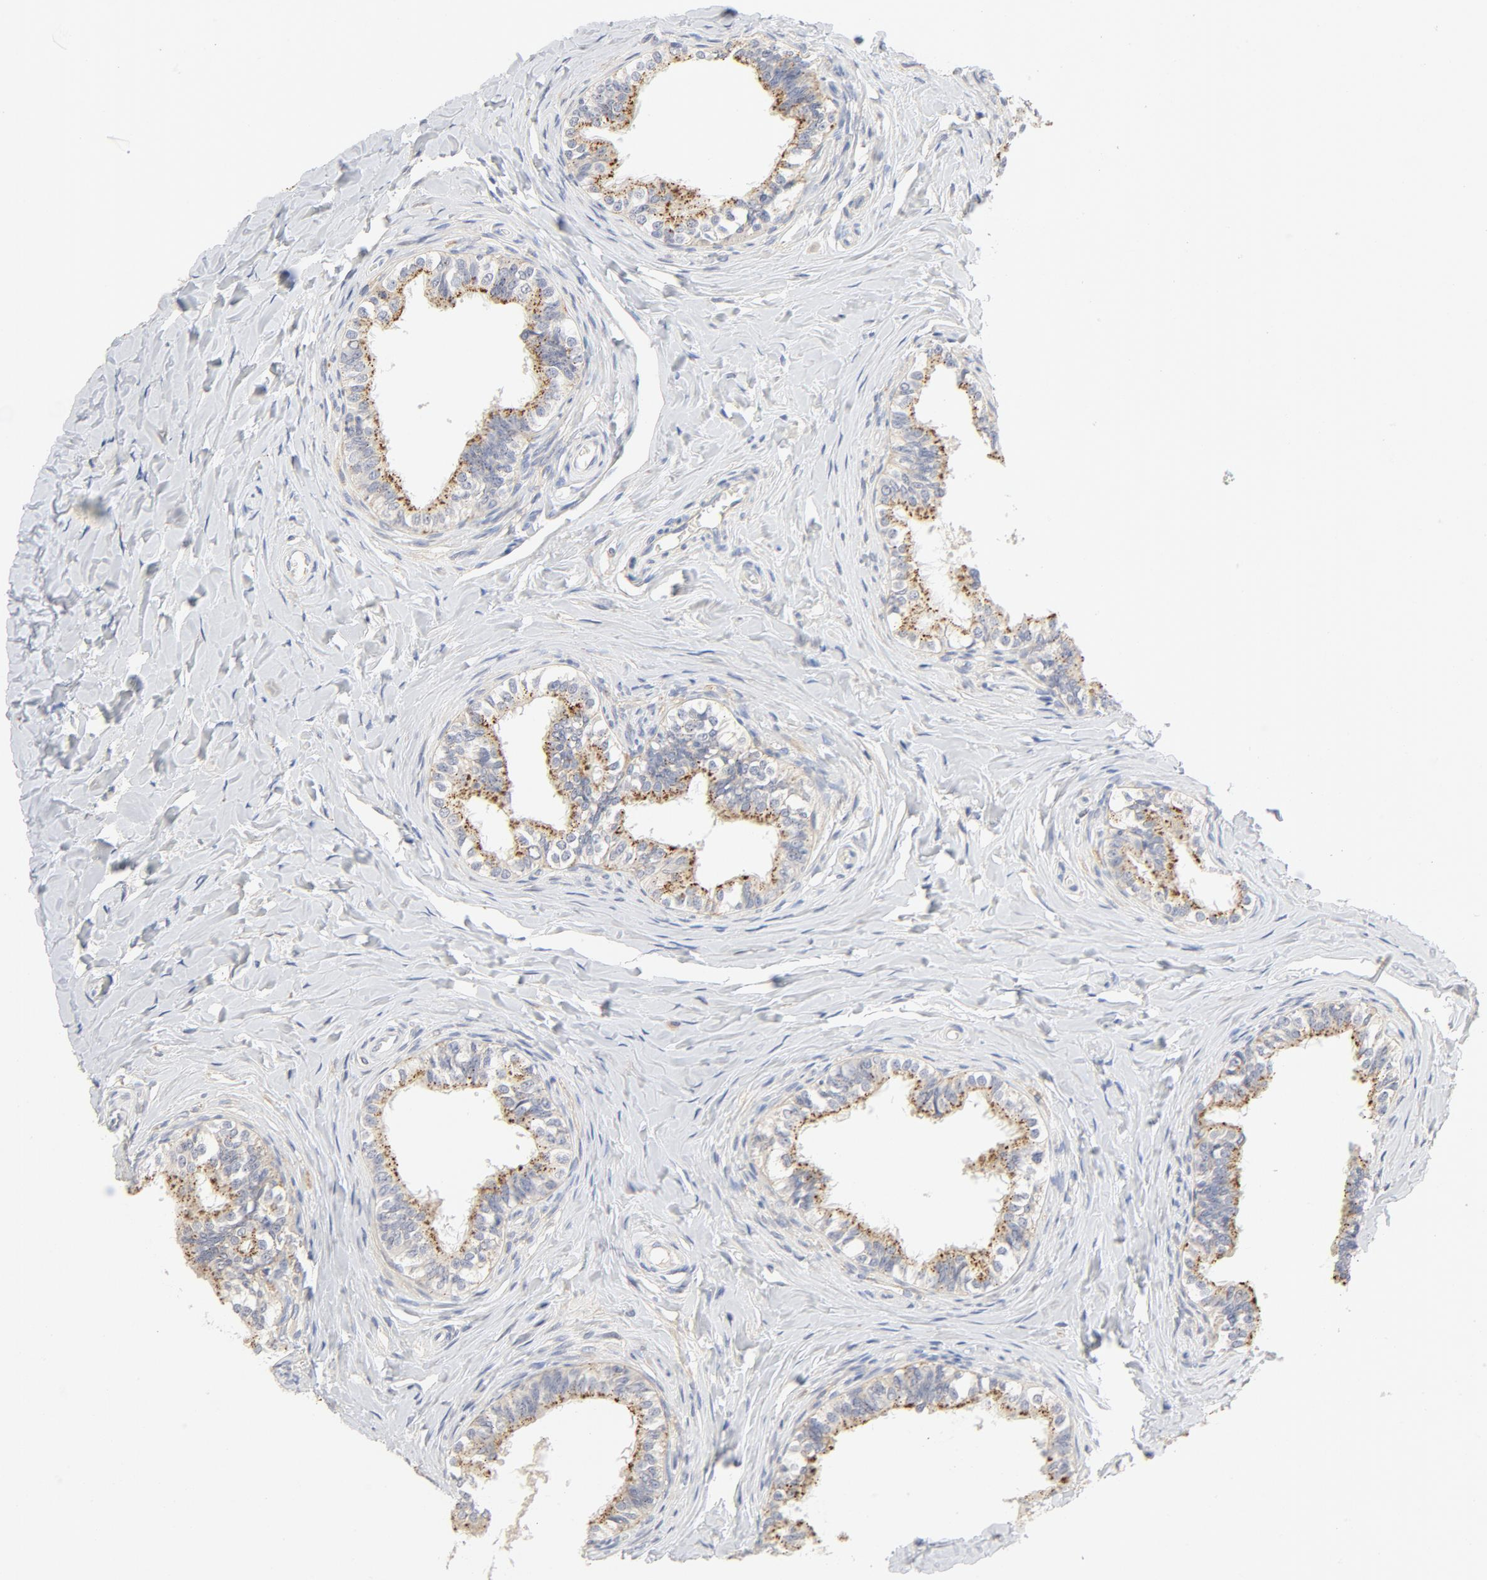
{"staining": {"intensity": "moderate", "quantity": ">75%", "location": "cytoplasmic/membranous"}, "tissue": "epididymis", "cell_type": "Glandular cells", "image_type": "normal", "snomed": [{"axis": "morphology", "description": "Normal tissue, NOS"}, {"axis": "topography", "description": "Soft tissue"}, {"axis": "topography", "description": "Epididymis"}], "caption": "About >75% of glandular cells in benign epididymis demonstrate moderate cytoplasmic/membranous protein expression as visualized by brown immunohistochemical staining.", "gene": "MAGEB17", "patient": {"sex": "male", "age": 26}}